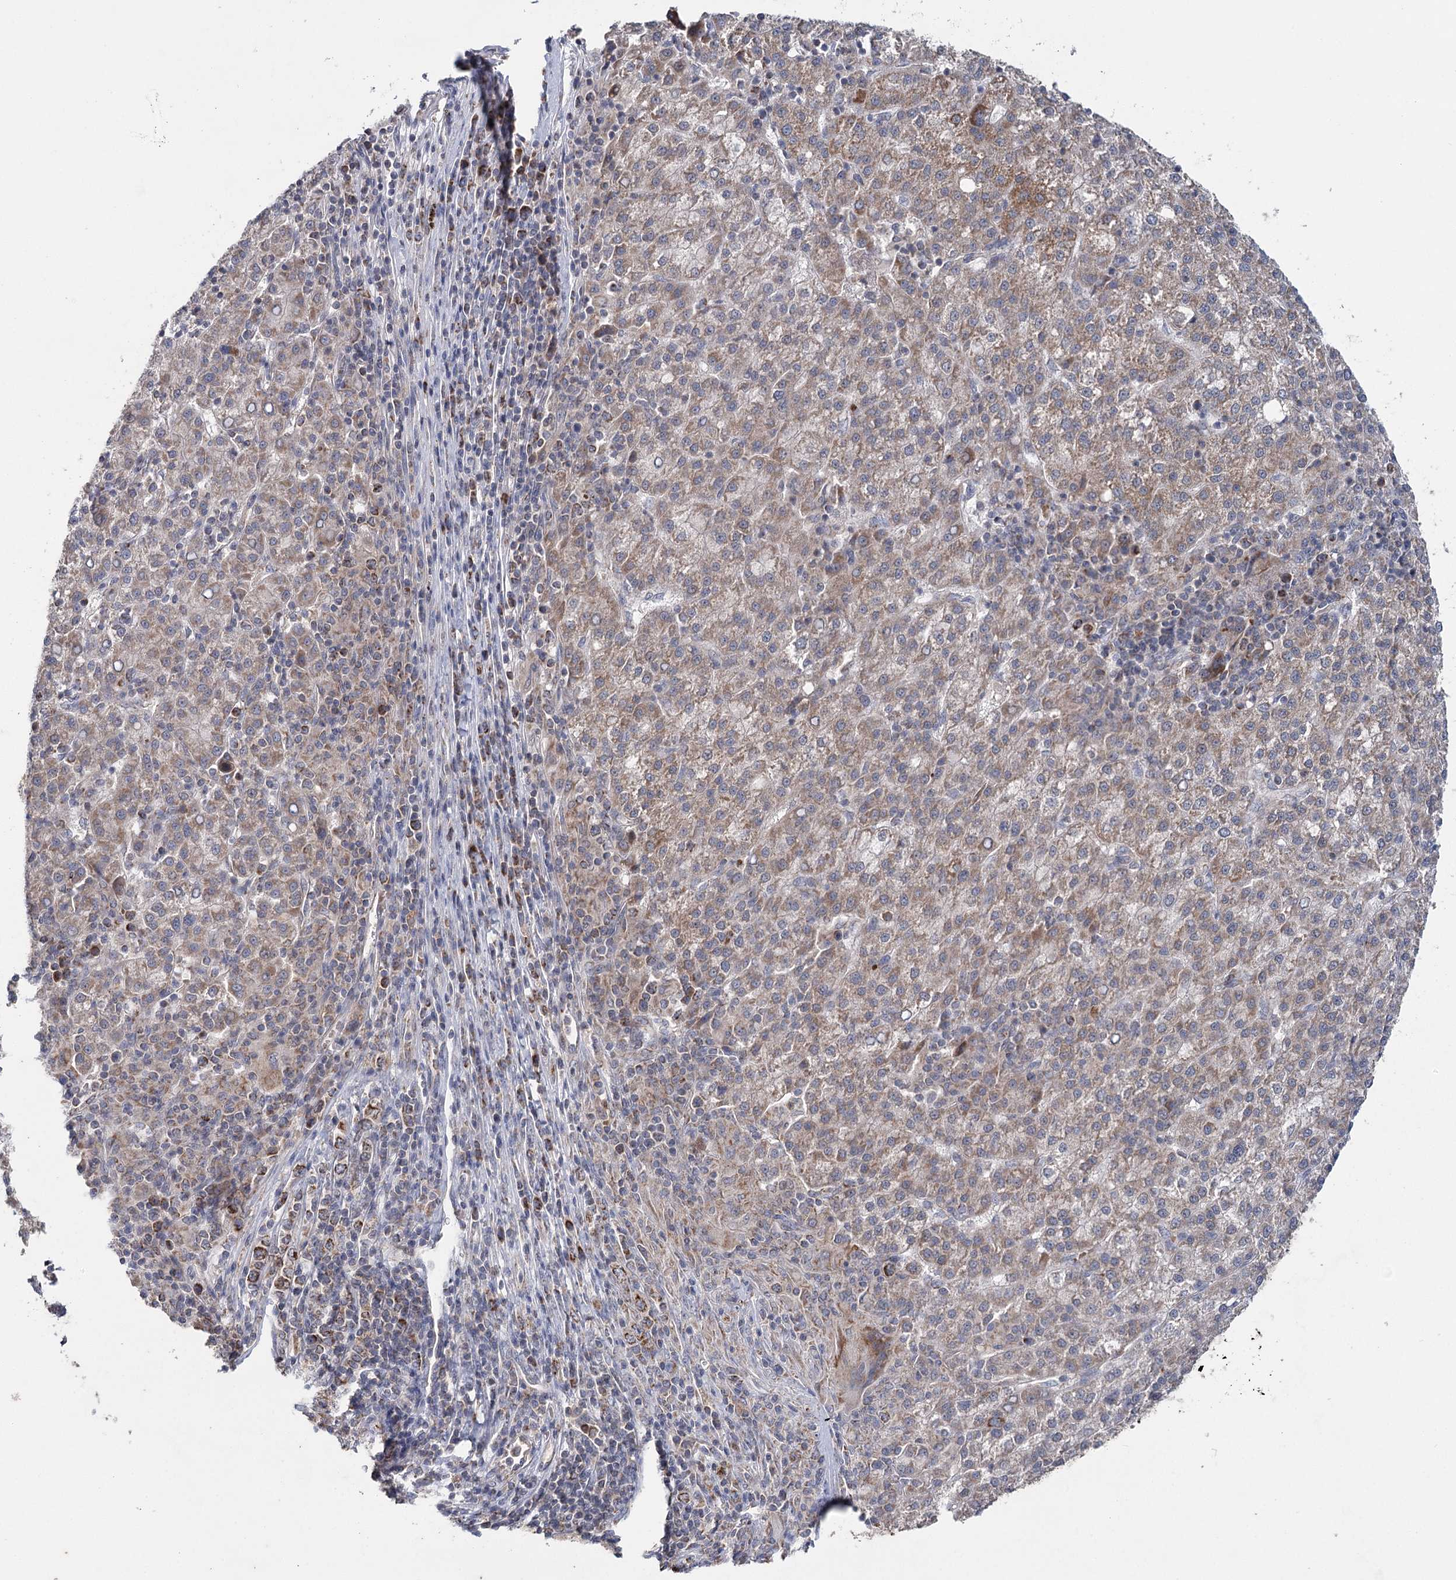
{"staining": {"intensity": "weak", "quantity": ">75%", "location": "cytoplasmic/membranous"}, "tissue": "liver cancer", "cell_type": "Tumor cells", "image_type": "cancer", "snomed": [{"axis": "morphology", "description": "Carcinoma, Hepatocellular, NOS"}, {"axis": "topography", "description": "Liver"}], "caption": "Weak cytoplasmic/membranous staining for a protein is present in about >75% of tumor cells of hepatocellular carcinoma (liver) using IHC.", "gene": "MRPL44", "patient": {"sex": "female", "age": 58}}